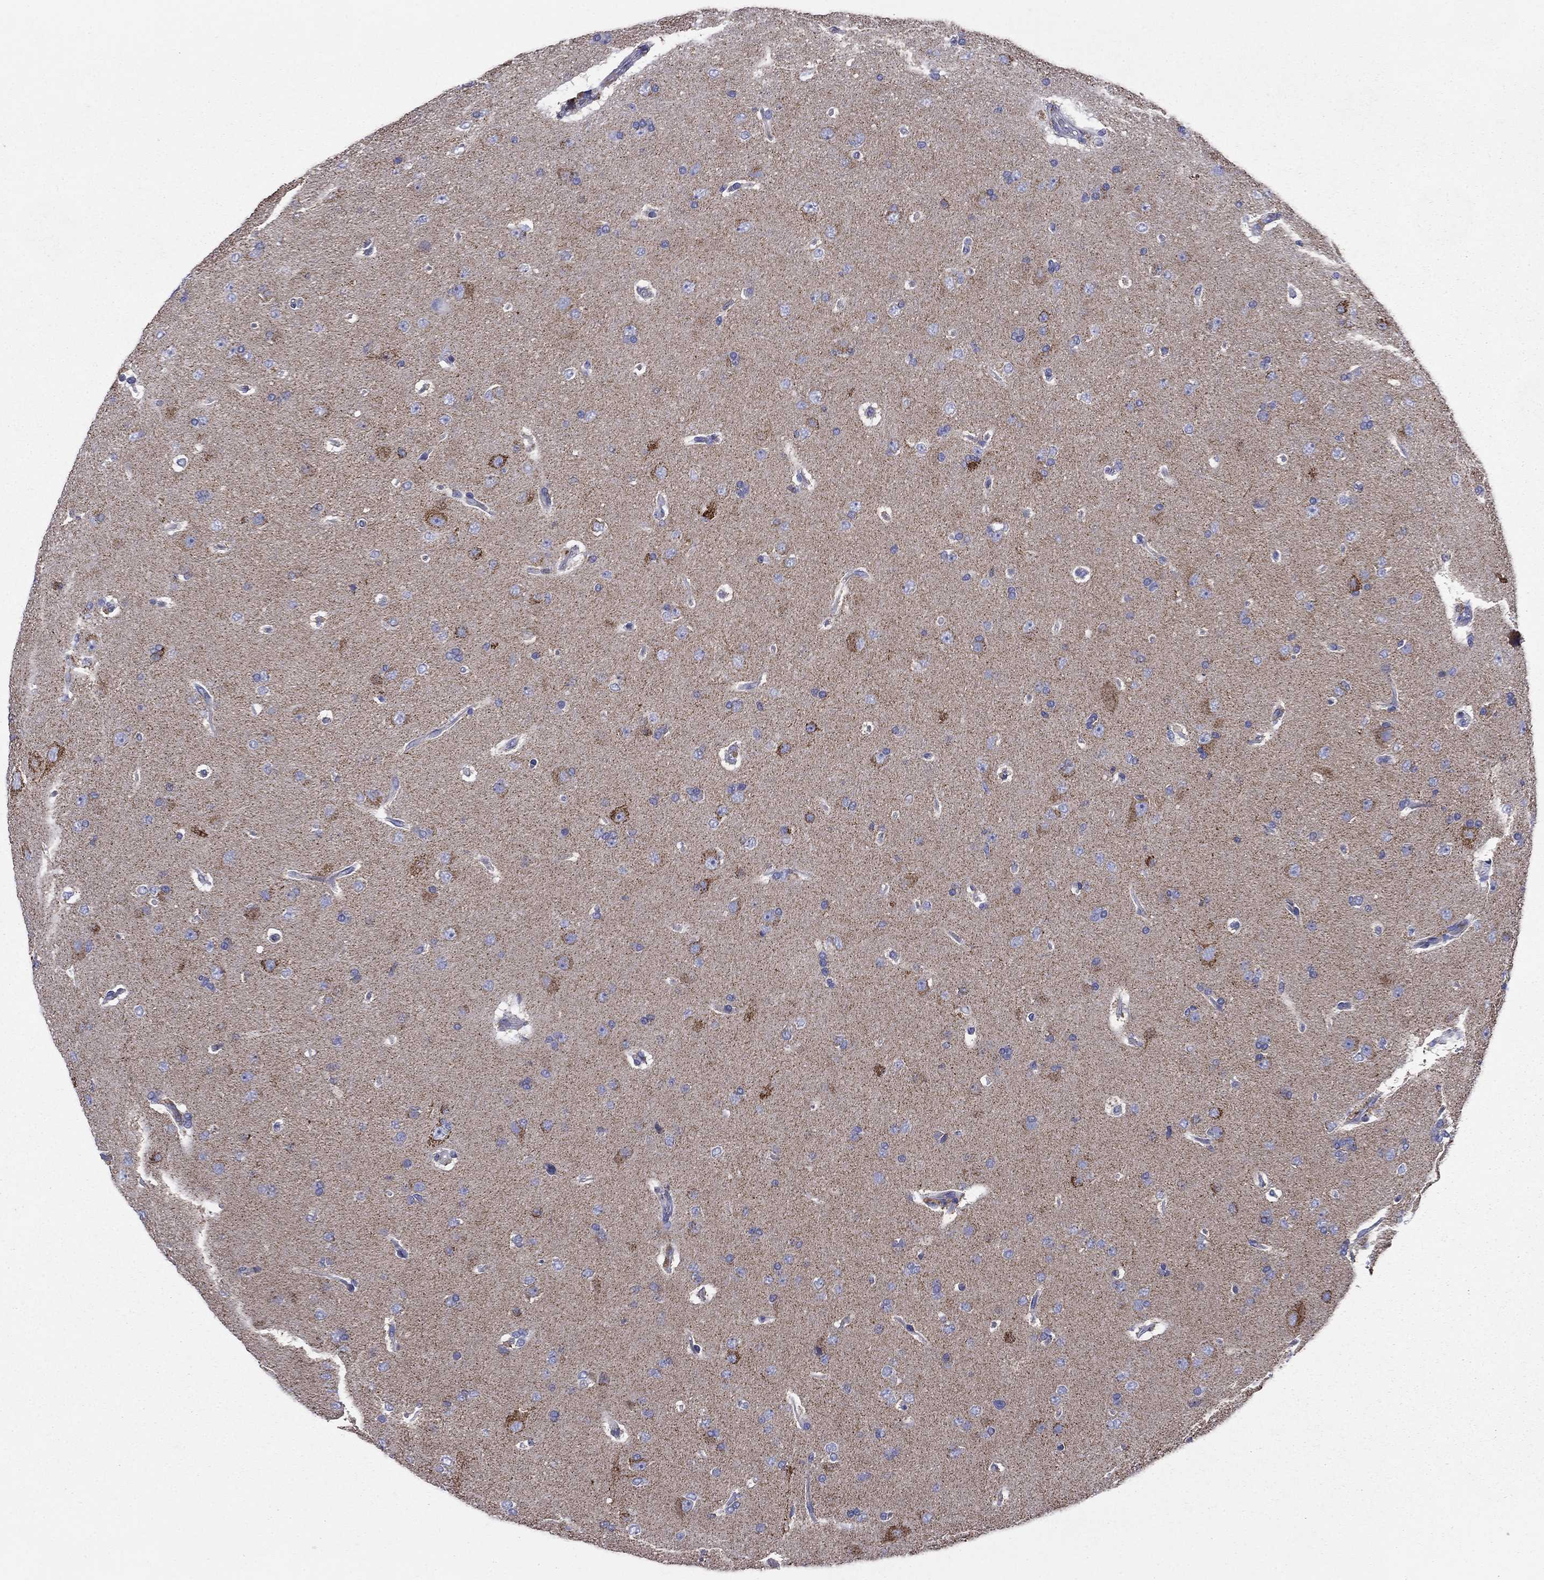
{"staining": {"intensity": "negative", "quantity": "none", "location": "none"}, "tissue": "glioma", "cell_type": "Tumor cells", "image_type": "cancer", "snomed": [{"axis": "morphology", "description": "Glioma, malignant, NOS"}, {"axis": "topography", "description": "Cerebral cortex"}], "caption": "Tumor cells show no significant protein expression in glioma. The staining is performed using DAB (3,3'-diaminobenzidine) brown chromogen with nuclei counter-stained in using hematoxylin.", "gene": "NDUFA4L2", "patient": {"sex": "male", "age": 58}}